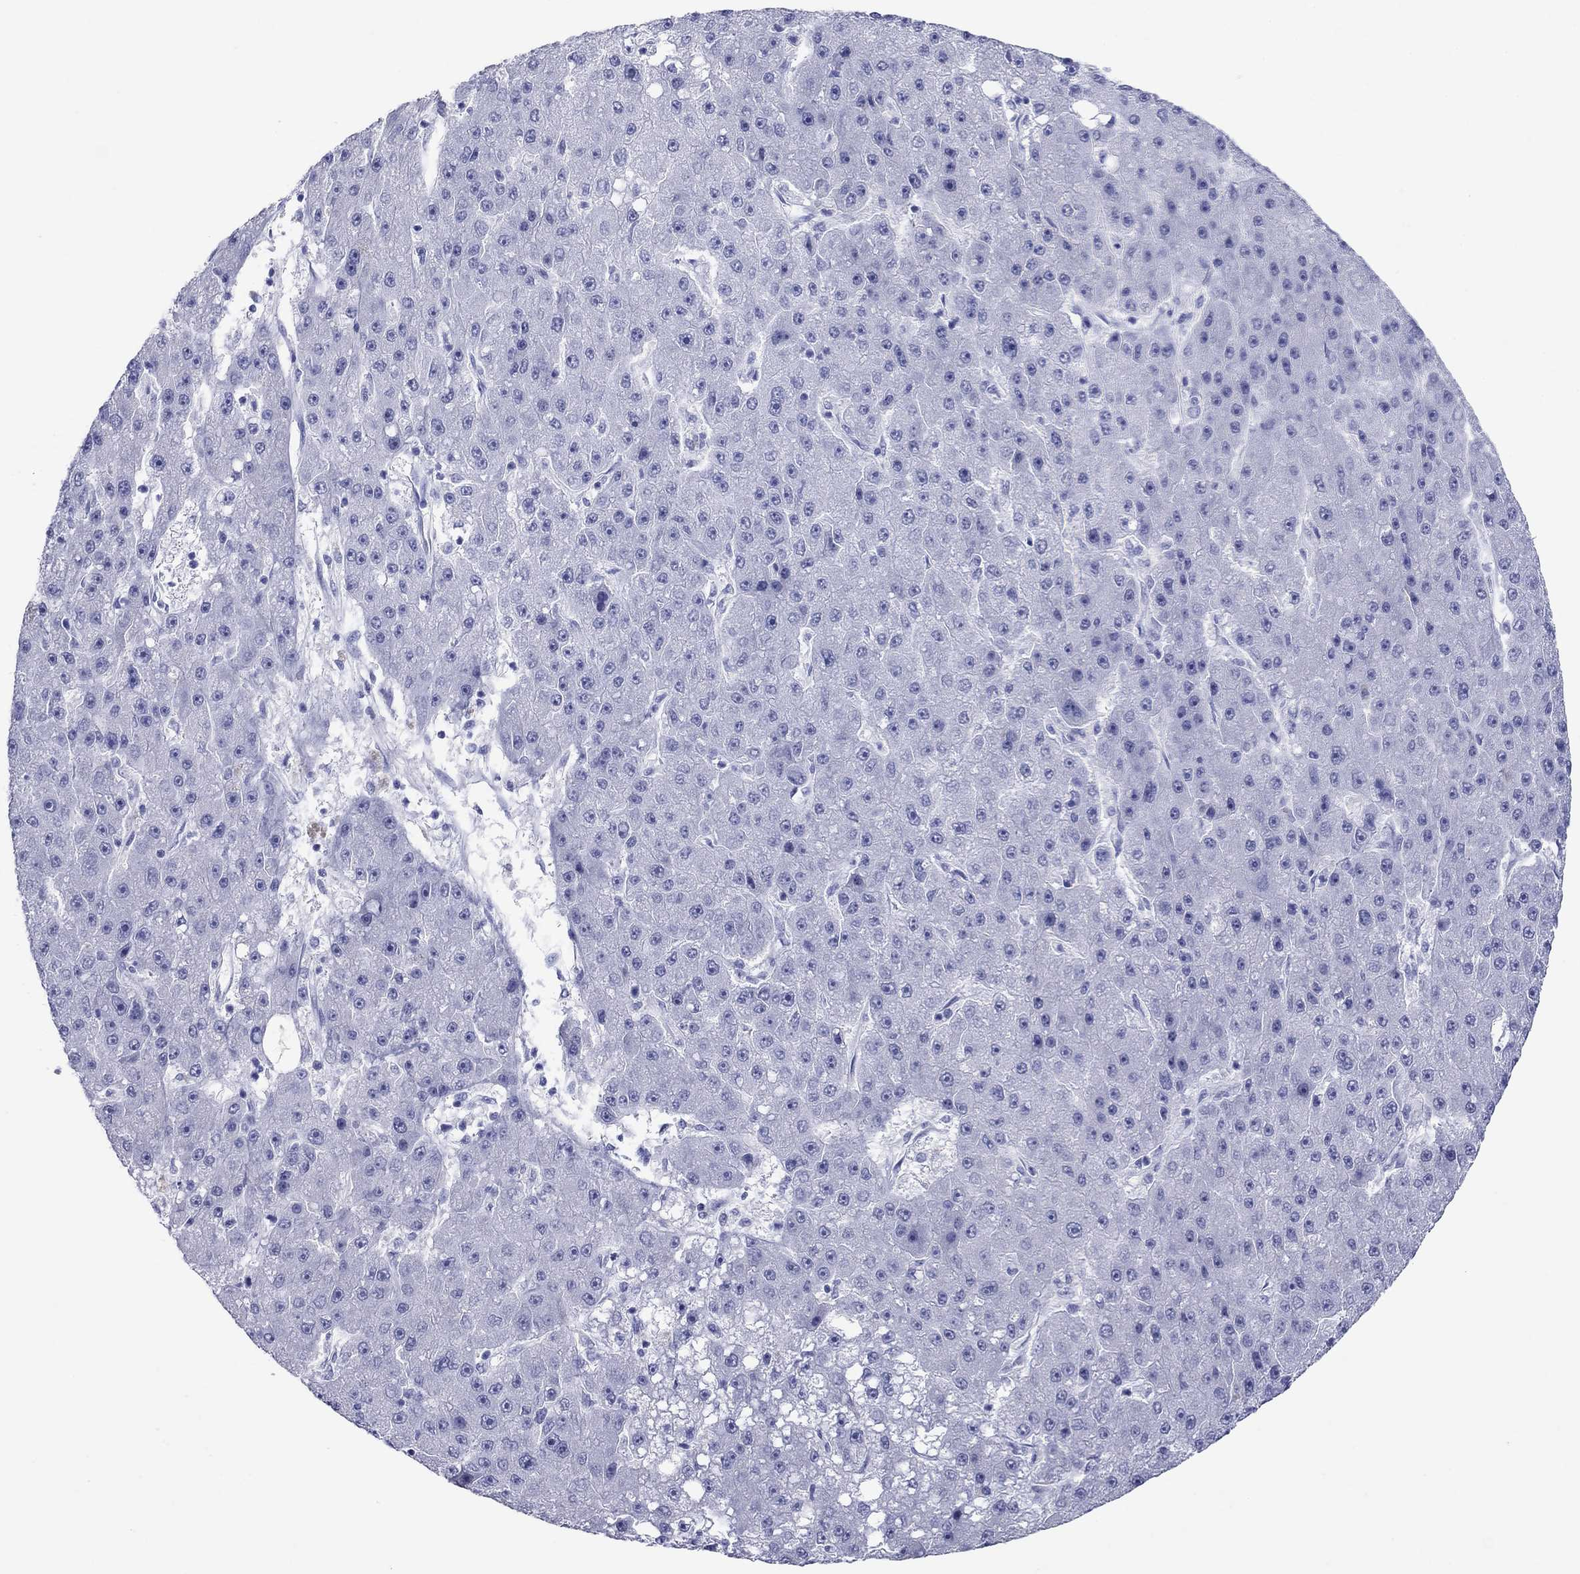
{"staining": {"intensity": "negative", "quantity": "none", "location": "none"}, "tissue": "liver cancer", "cell_type": "Tumor cells", "image_type": "cancer", "snomed": [{"axis": "morphology", "description": "Carcinoma, Hepatocellular, NOS"}, {"axis": "topography", "description": "Liver"}], "caption": "High magnification brightfield microscopy of hepatocellular carcinoma (liver) stained with DAB (3,3'-diaminobenzidine) (brown) and counterstained with hematoxylin (blue): tumor cells show no significant expression.", "gene": "ATP4A", "patient": {"sex": "male", "age": 67}}